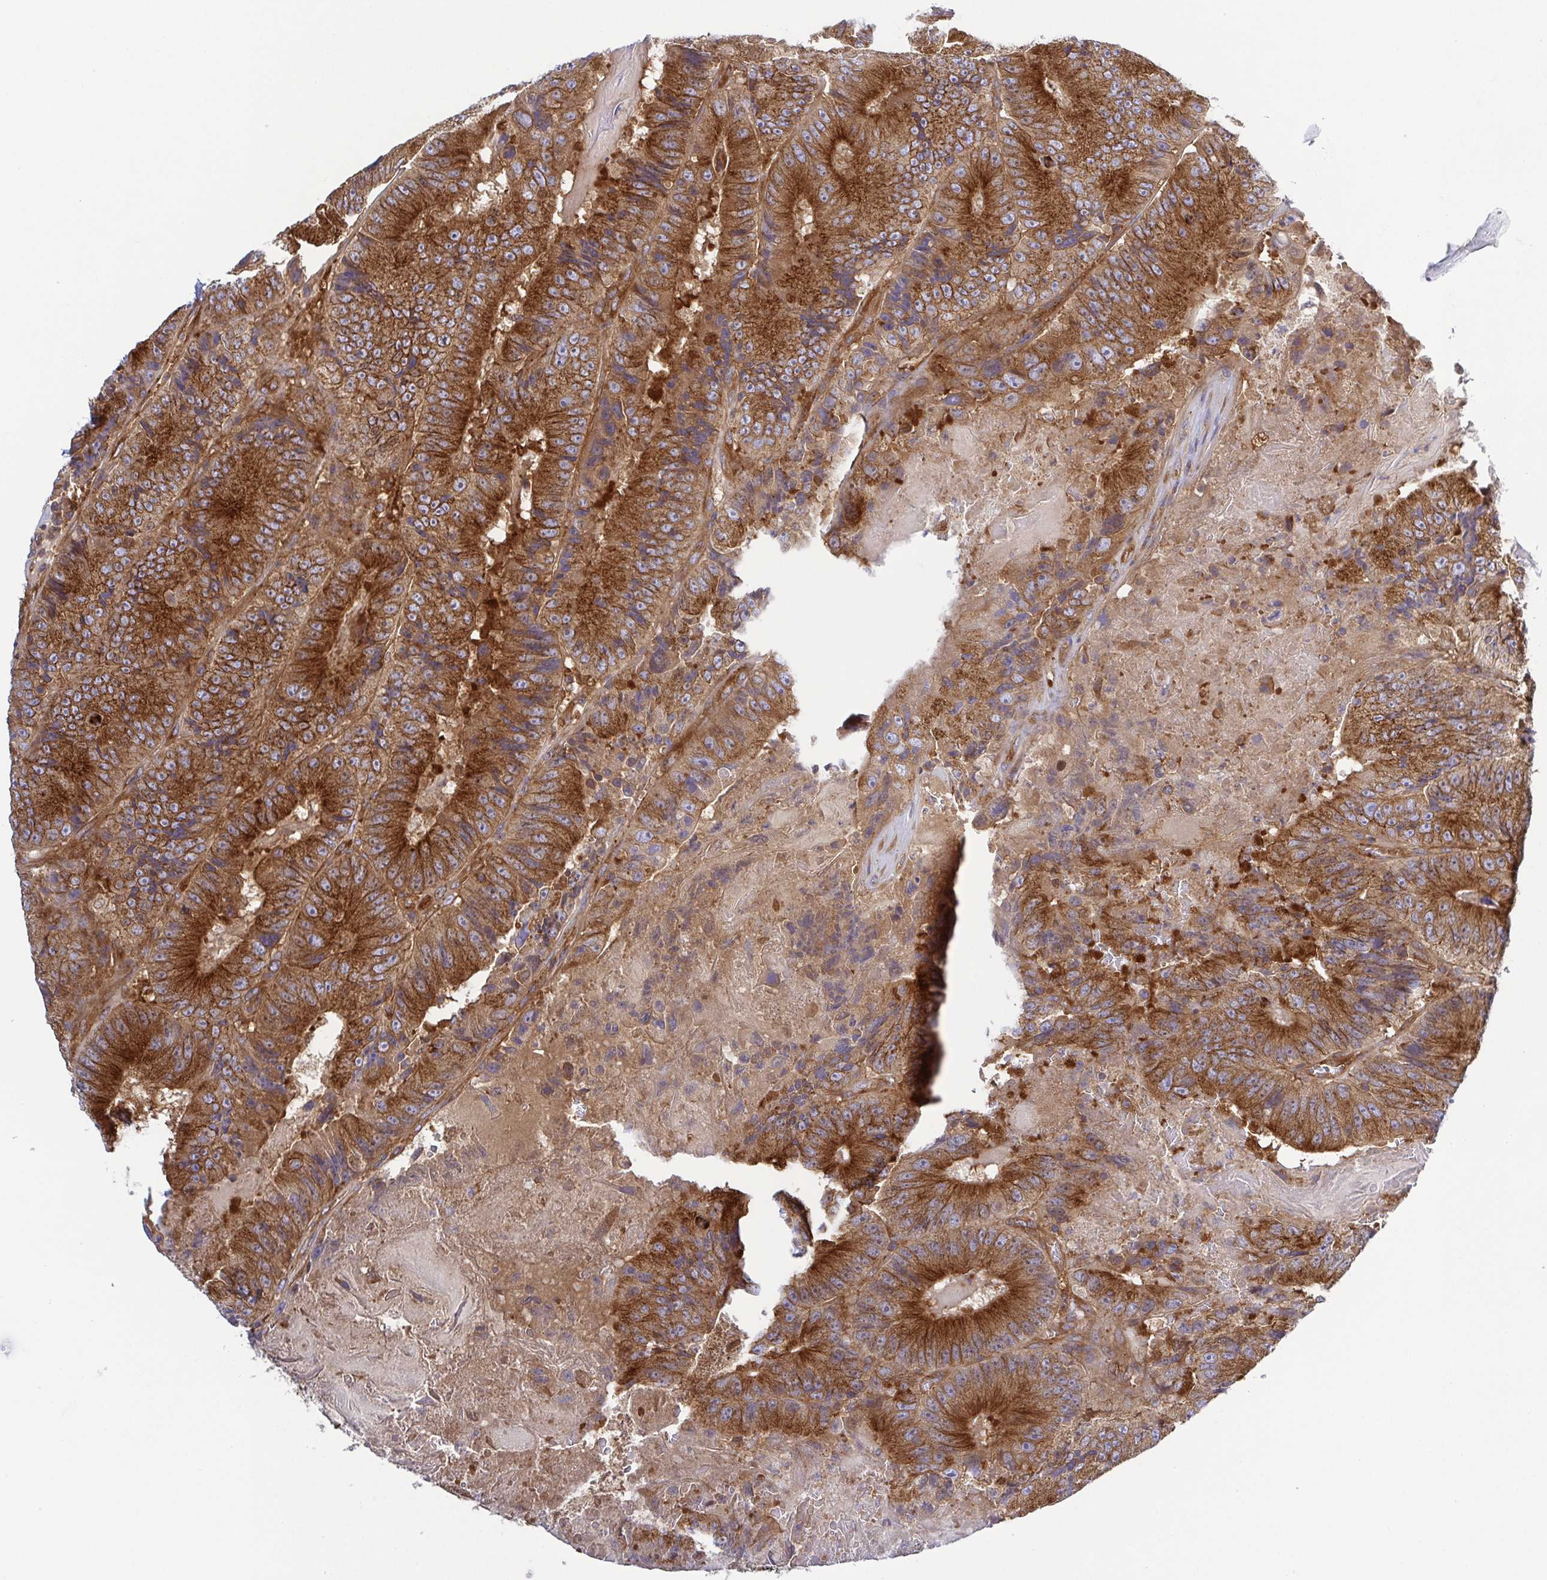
{"staining": {"intensity": "strong", "quantity": ">75%", "location": "cytoplasmic/membranous"}, "tissue": "colorectal cancer", "cell_type": "Tumor cells", "image_type": "cancer", "snomed": [{"axis": "morphology", "description": "Adenocarcinoma, NOS"}, {"axis": "topography", "description": "Colon"}], "caption": "Tumor cells demonstrate high levels of strong cytoplasmic/membranous positivity in about >75% of cells in human colorectal adenocarcinoma. (Brightfield microscopy of DAB IHC at high magnification).", "gene": "KIF5B", "patient": {"sex": "female", "age": 86}}